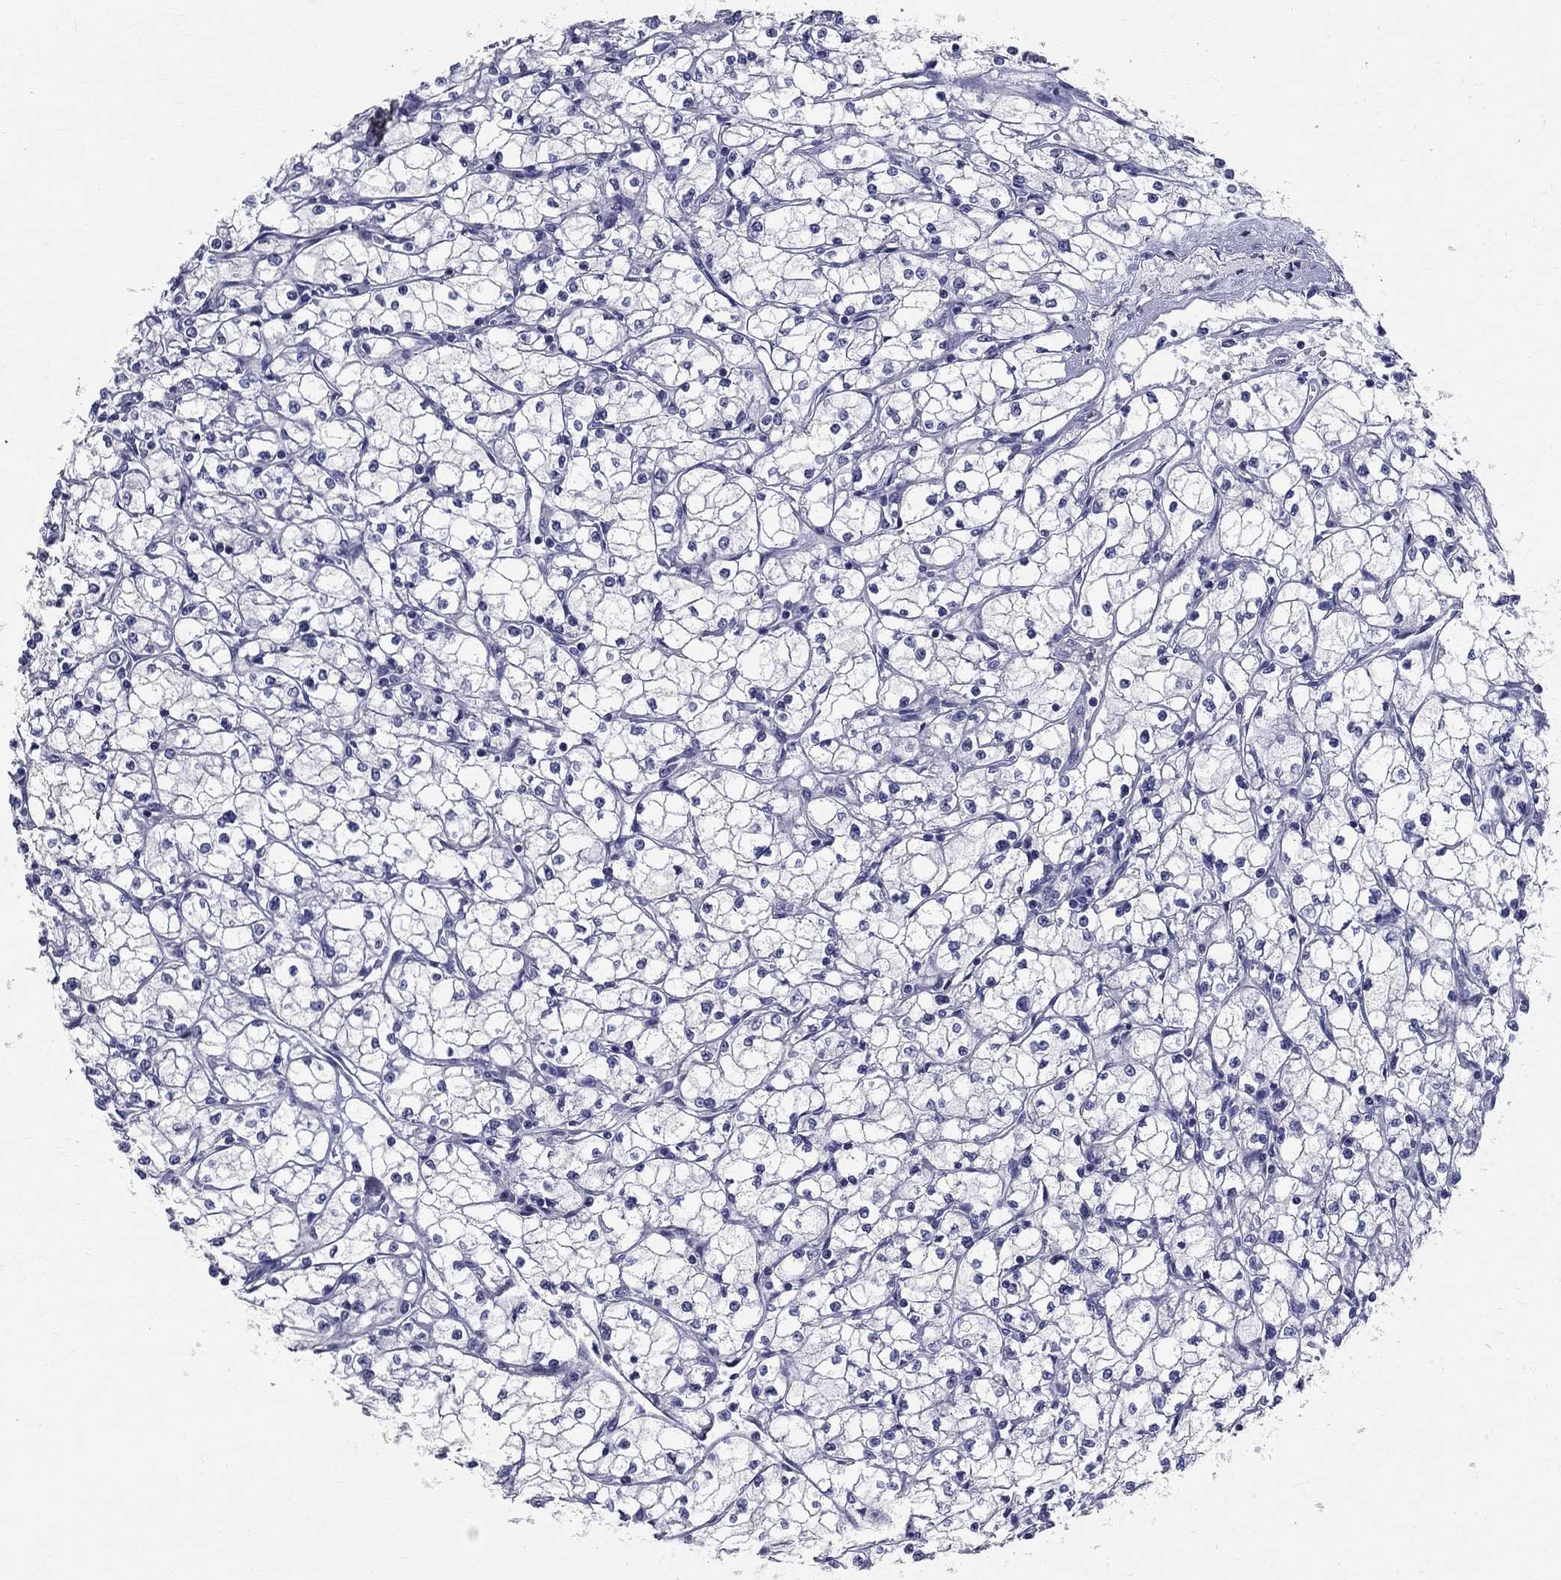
{"staining": {"intensity": "negative", "quantity": "none", "location": "none"}, "tissue": "renal cancer", "cell_type": "Tumor cells", "image_type": "cancer", "snomed": [{"axis": "morphology", "description": "Adenocarcinoma, NOS"}, {"axis": "topography", "description": "Kidney"}], "caption": "Immunohistochemistry micrograph of neoplastic tissue: renal adenocarcinoma stained with DAB exhibits no significant protein positivity in tumor cells.", "gene": "TGM4", "patient": {"sex": "male", "age": 67}}